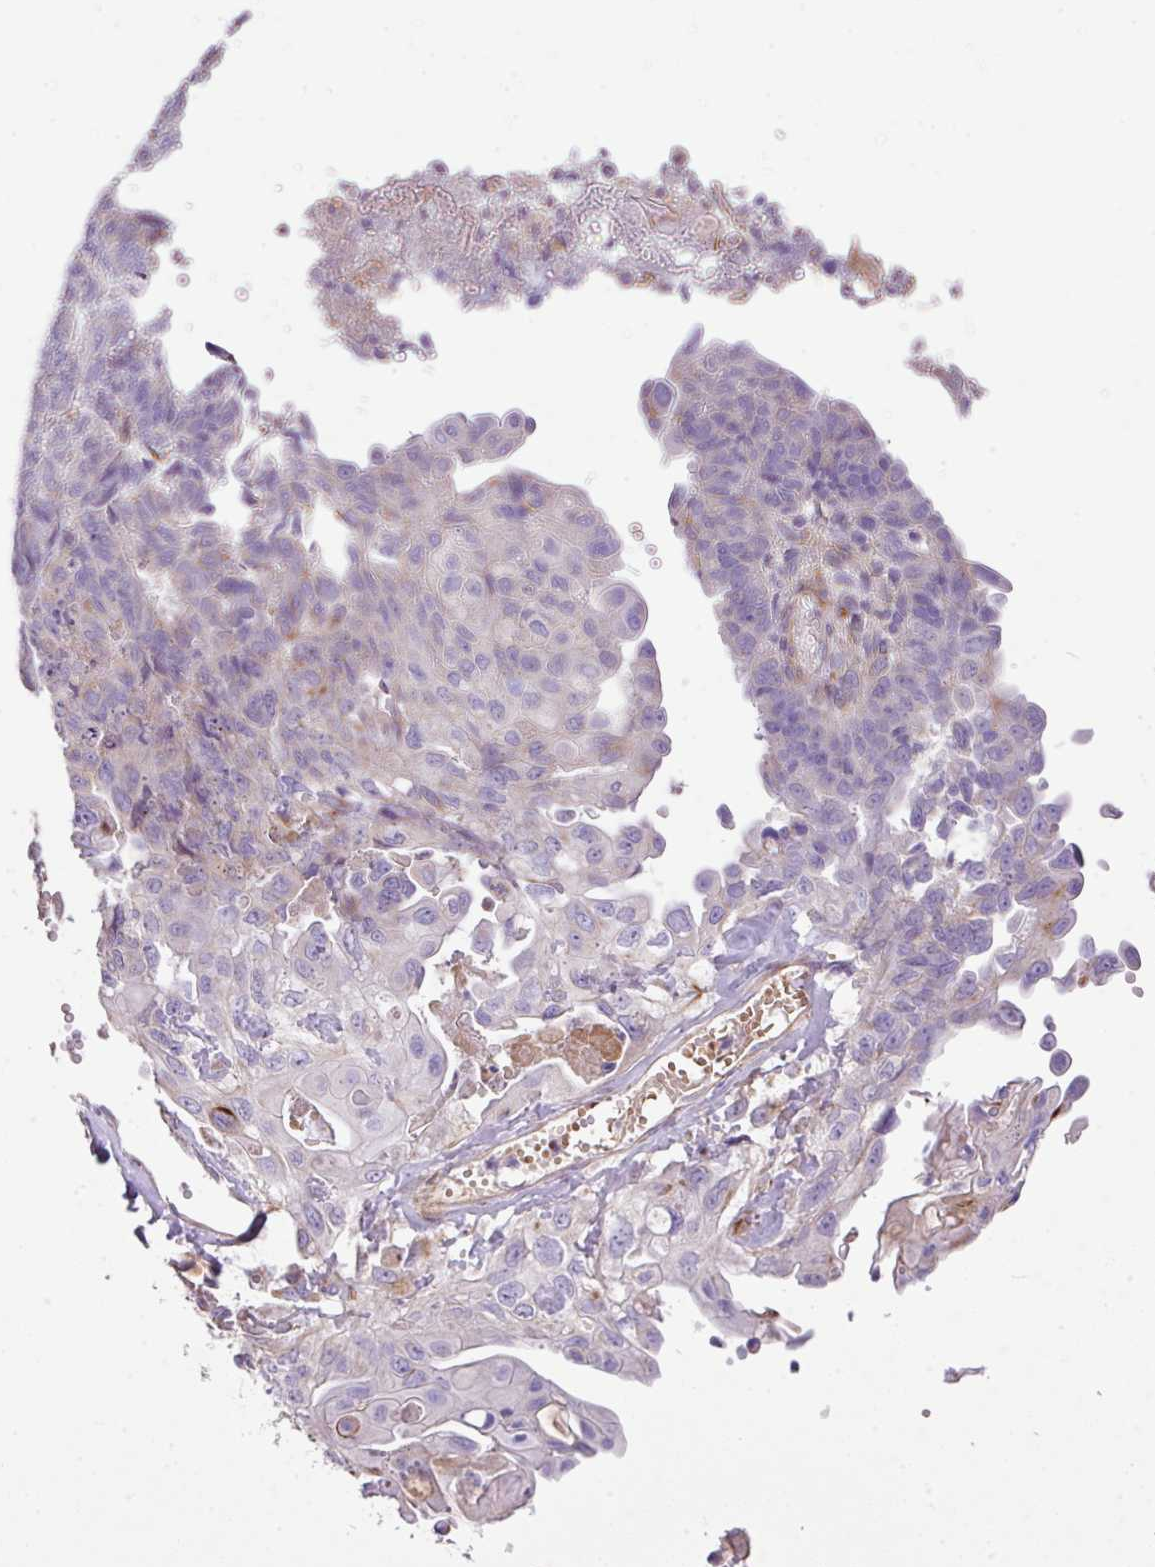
{"staining": {"intensity": "weak", "quantity": "<25%", "location": "cytoplasmic/membranous"}, "tissue": "endometrial cancer", "cell_type": "Tumor cells", "image_type": "cancer", "snomed": [{"axis": "morphology", "description": "Adenocarcinoma, NOS"}, {"axis": "topography", "description": "Endometrium"}], "caption": "Tumor cells show no significant staining in endometrial cancer.", "gene": "CTXN2", "patient": {"sex": "female", "age": 32}}